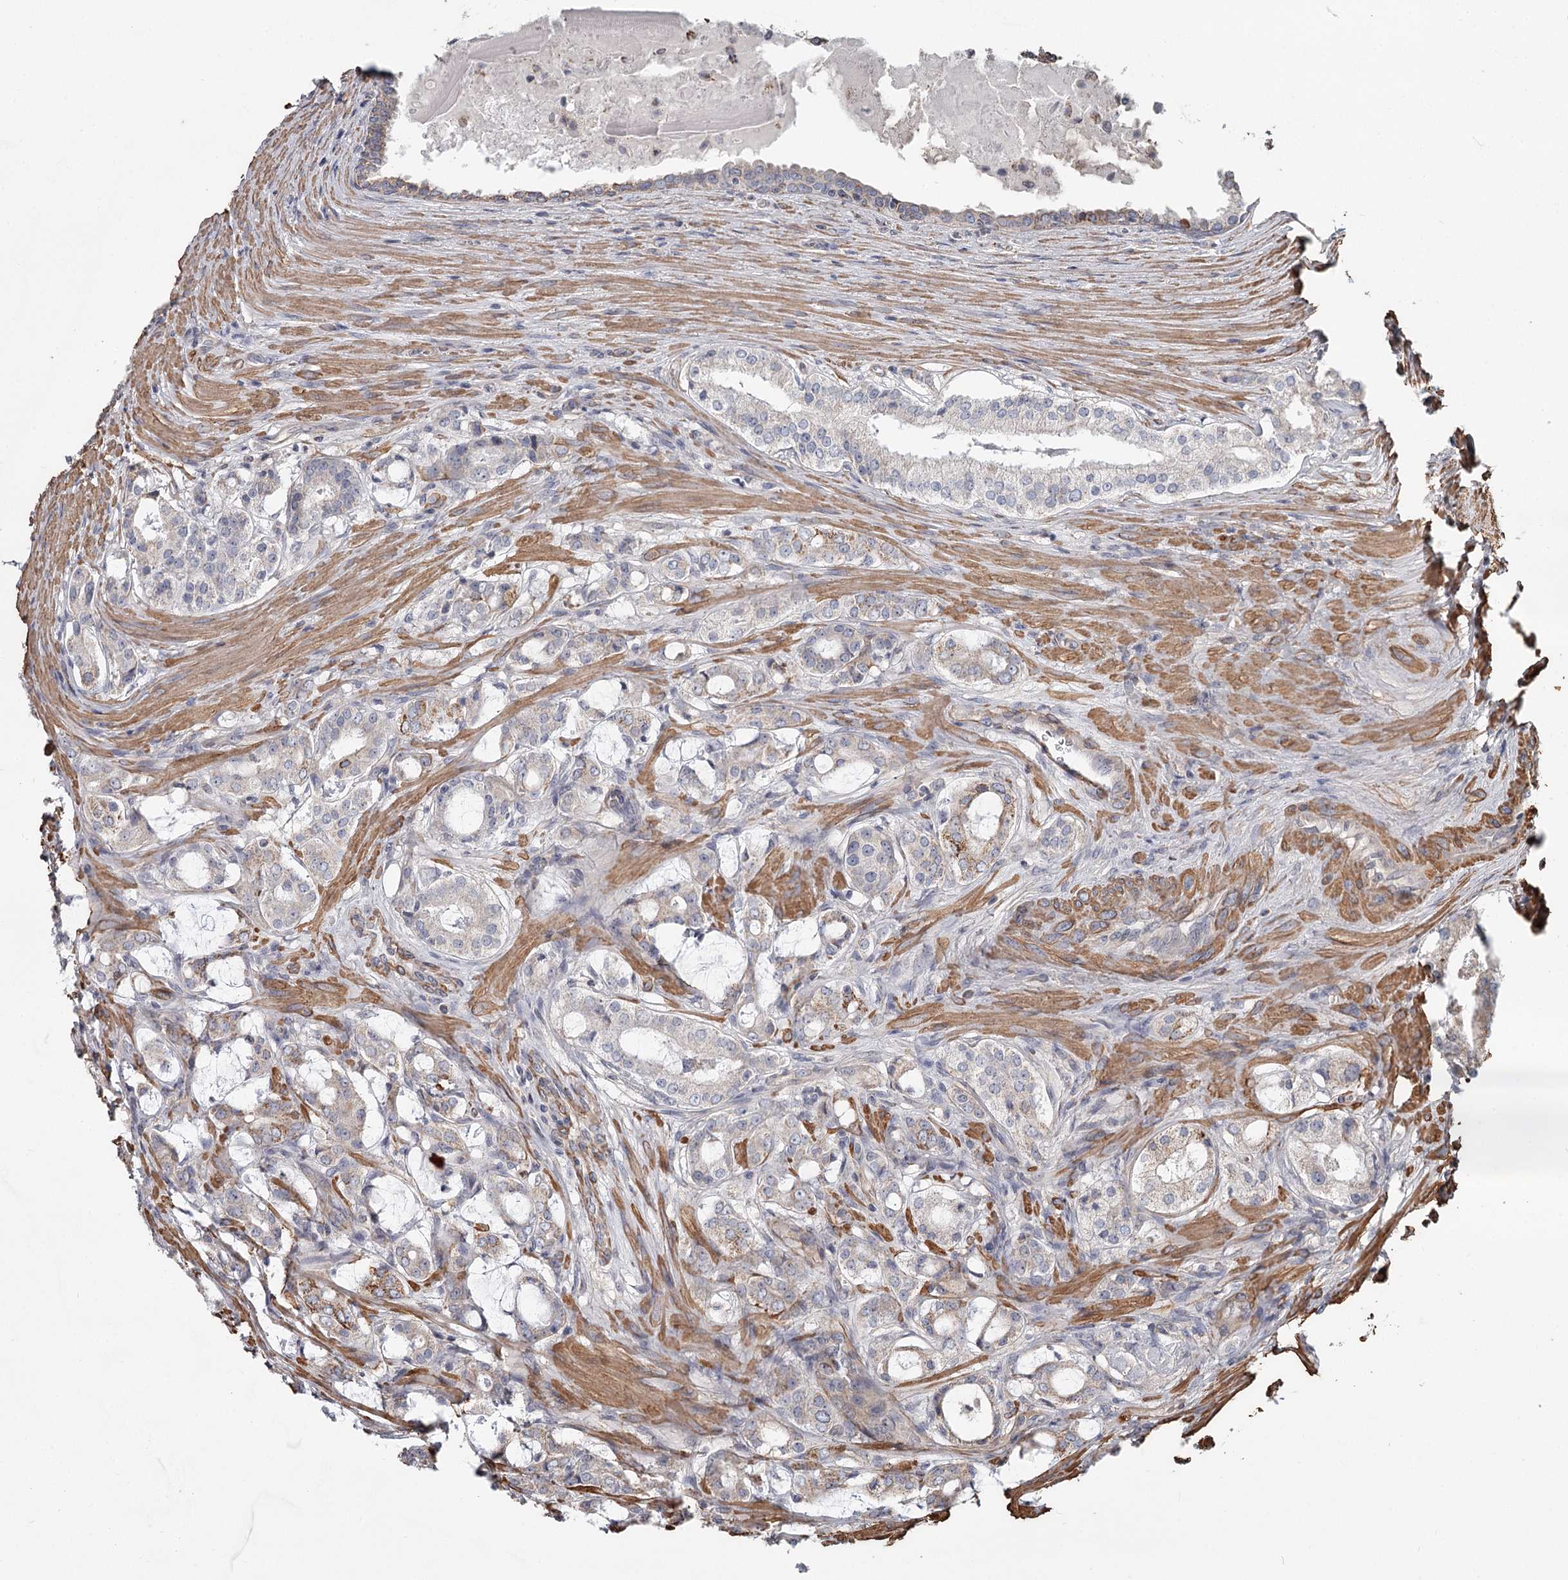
{"staining": {"intensity": "negative", "quantity": "none", "location": "none"}, "tissue": "prostate cancer", "cell_type": "Tumor cells", "image_type": "cancer", "snomed": [{"axis": "morphology", "description": "Adenocarcinoma, High grade"}, {"axis": "topography", "description": "Prostate"}], "caption": "The immunohistochemistry (IHC) image has no significant positivity in tumor cells of prostate cancer tissue.", "gene": "DHRS9", "patient": {"sex": "male", "age": 63}}